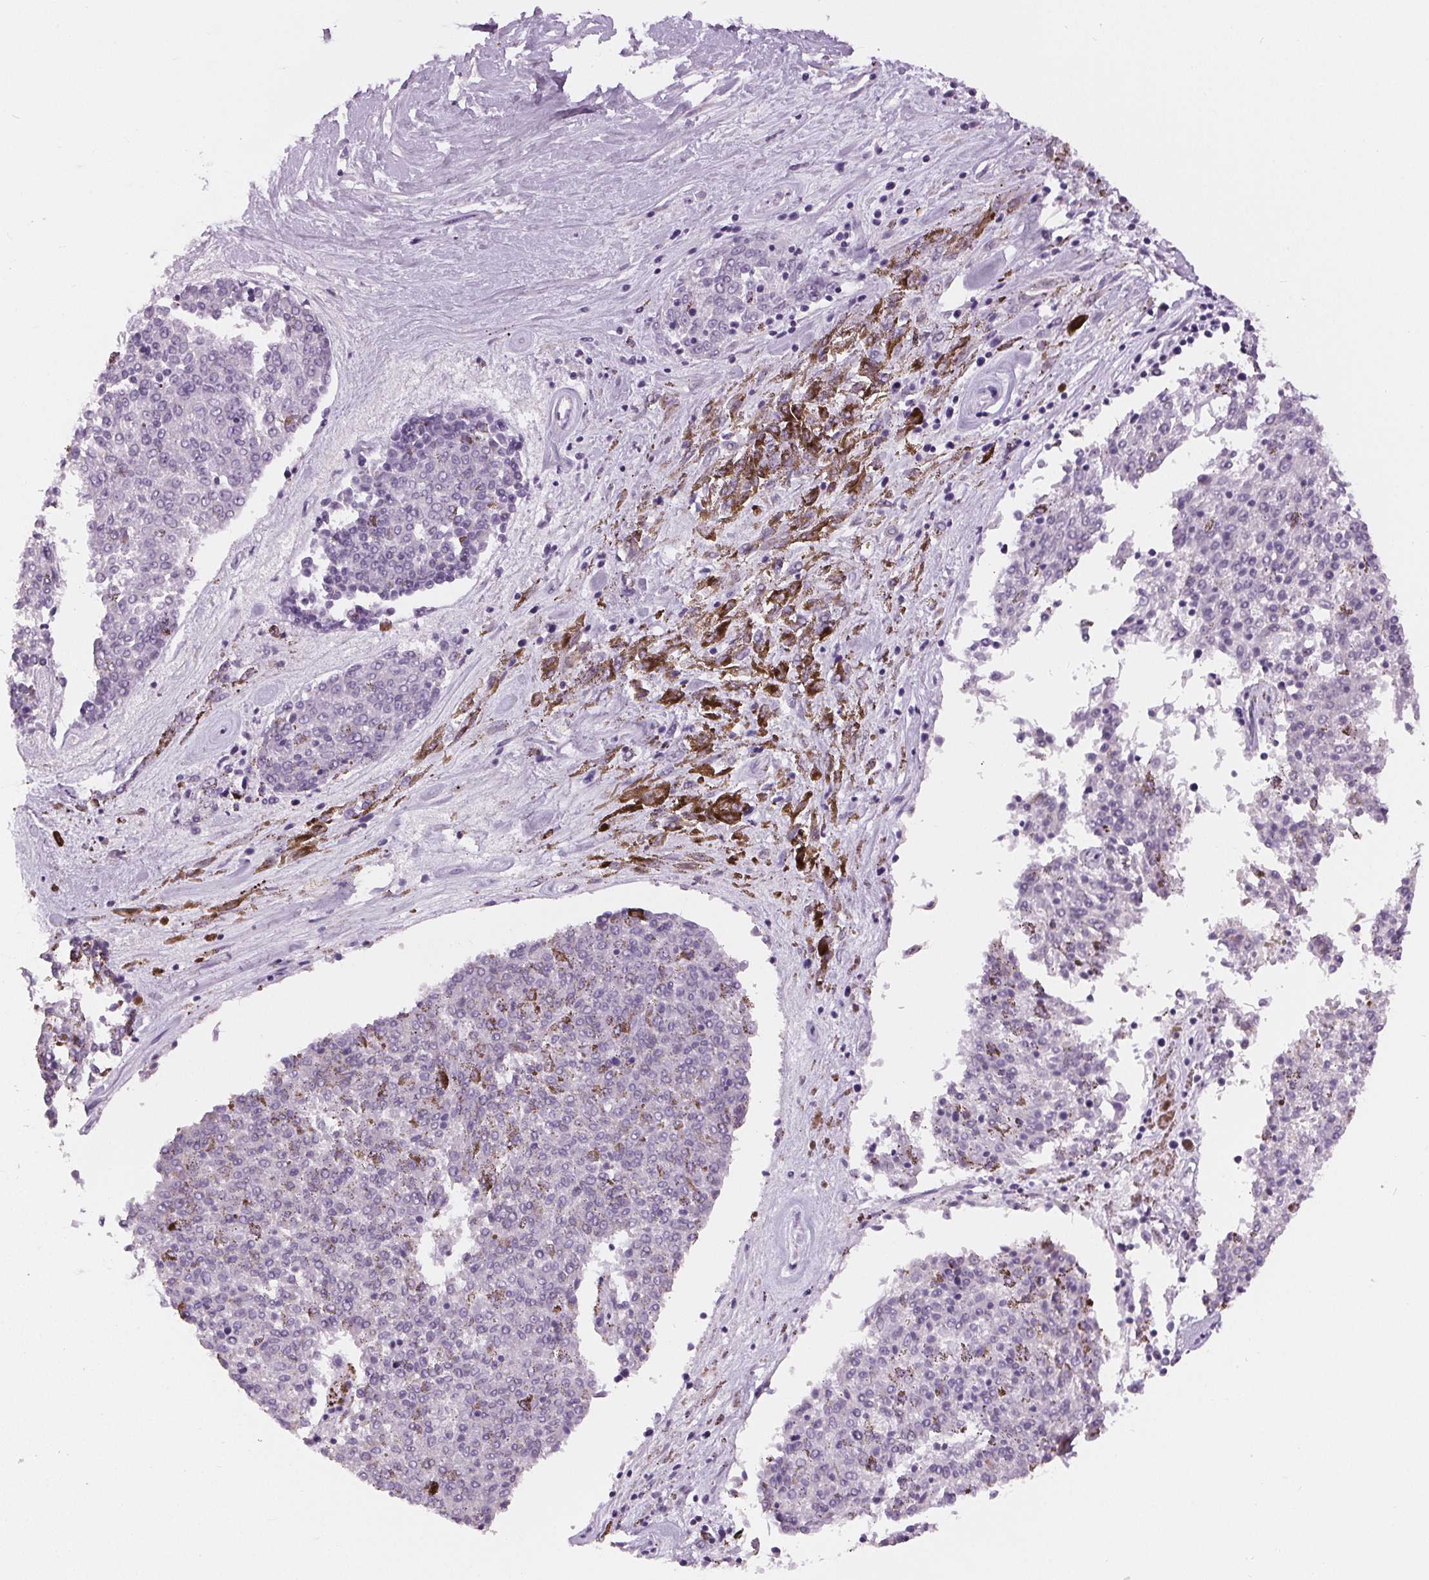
{"staining": {"intensity": "negative", "quantity": "none", "location": "none"}, "tissue": "melanoma", "cell_type": "Tumor cells", "image_type": "cancer", "snomed": [{"axis": "morphology", "description": "Malignant melanoma, NOS"}, {"axis": "topography", "description": "Skin"}], "caption": "Immunohistochemistry (IHC) histopathology image of malignant melanoma stained for a protein (brown), which exhibits no positivity in tumor cells.", "gene": "MISP", "patient": {"sex": "female", "age": 72}}